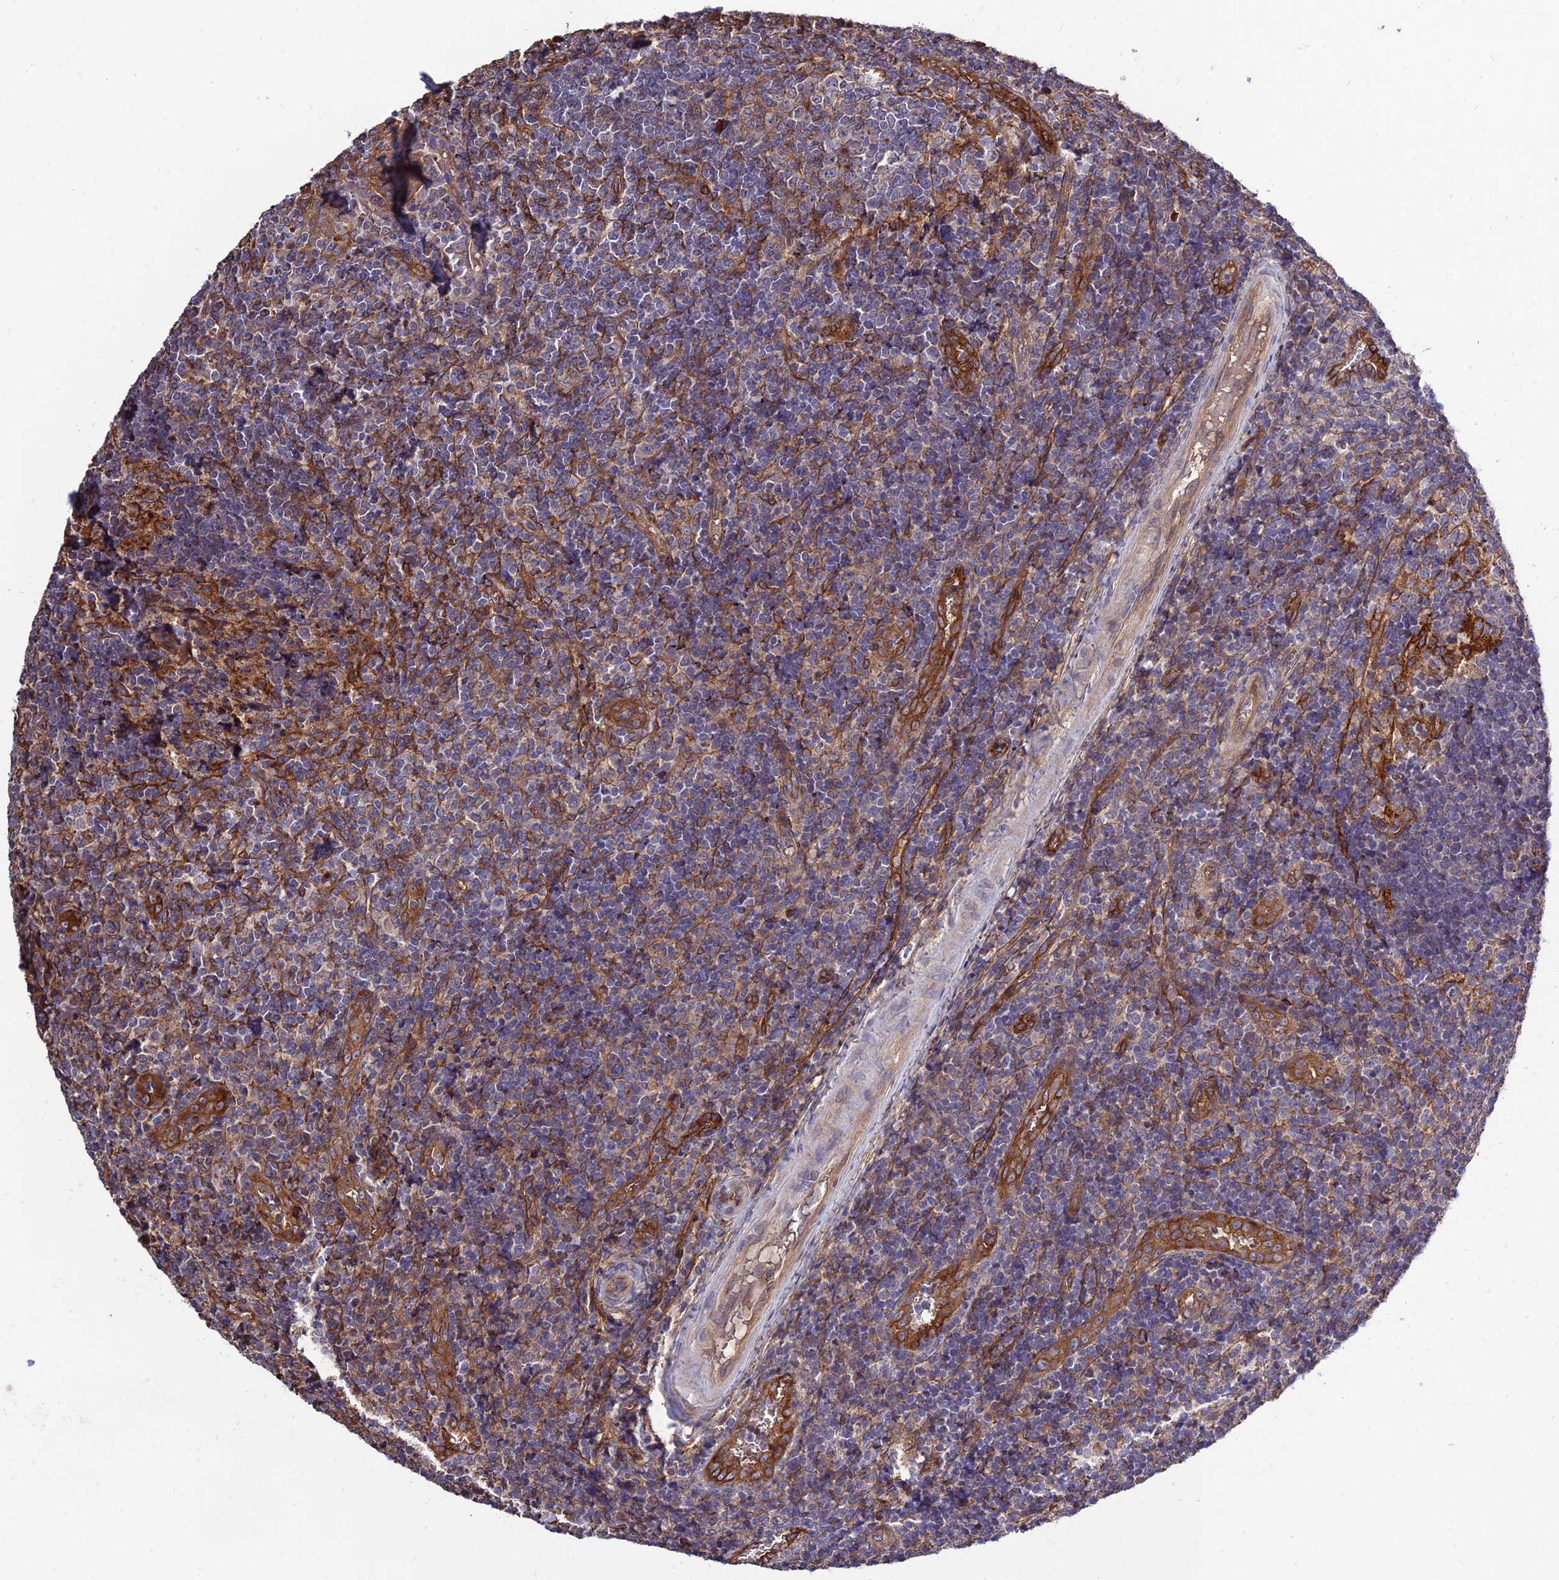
{"staining": {"intensity": "weak", "quantity": "<25%", "location": "cytoplasmic/membranous"}, "tissue": "tonsil", "cell_type": "Germinal center cells", "image_type": "normal", "snomed": [{"axis": "morphology", "description": "Normal tissue, NOS"}, {"axis": "topography", "description": "Tonsil"}], "caption": "Immunohistochemistry of normal human tonsil demonstrates no positivity in germinal center cells. (Immunohistochemistry (ihc), brightfield microscopy, high magnification).", "gene": "CRTAP", "patient": {"sex": "female", "age": 19}}